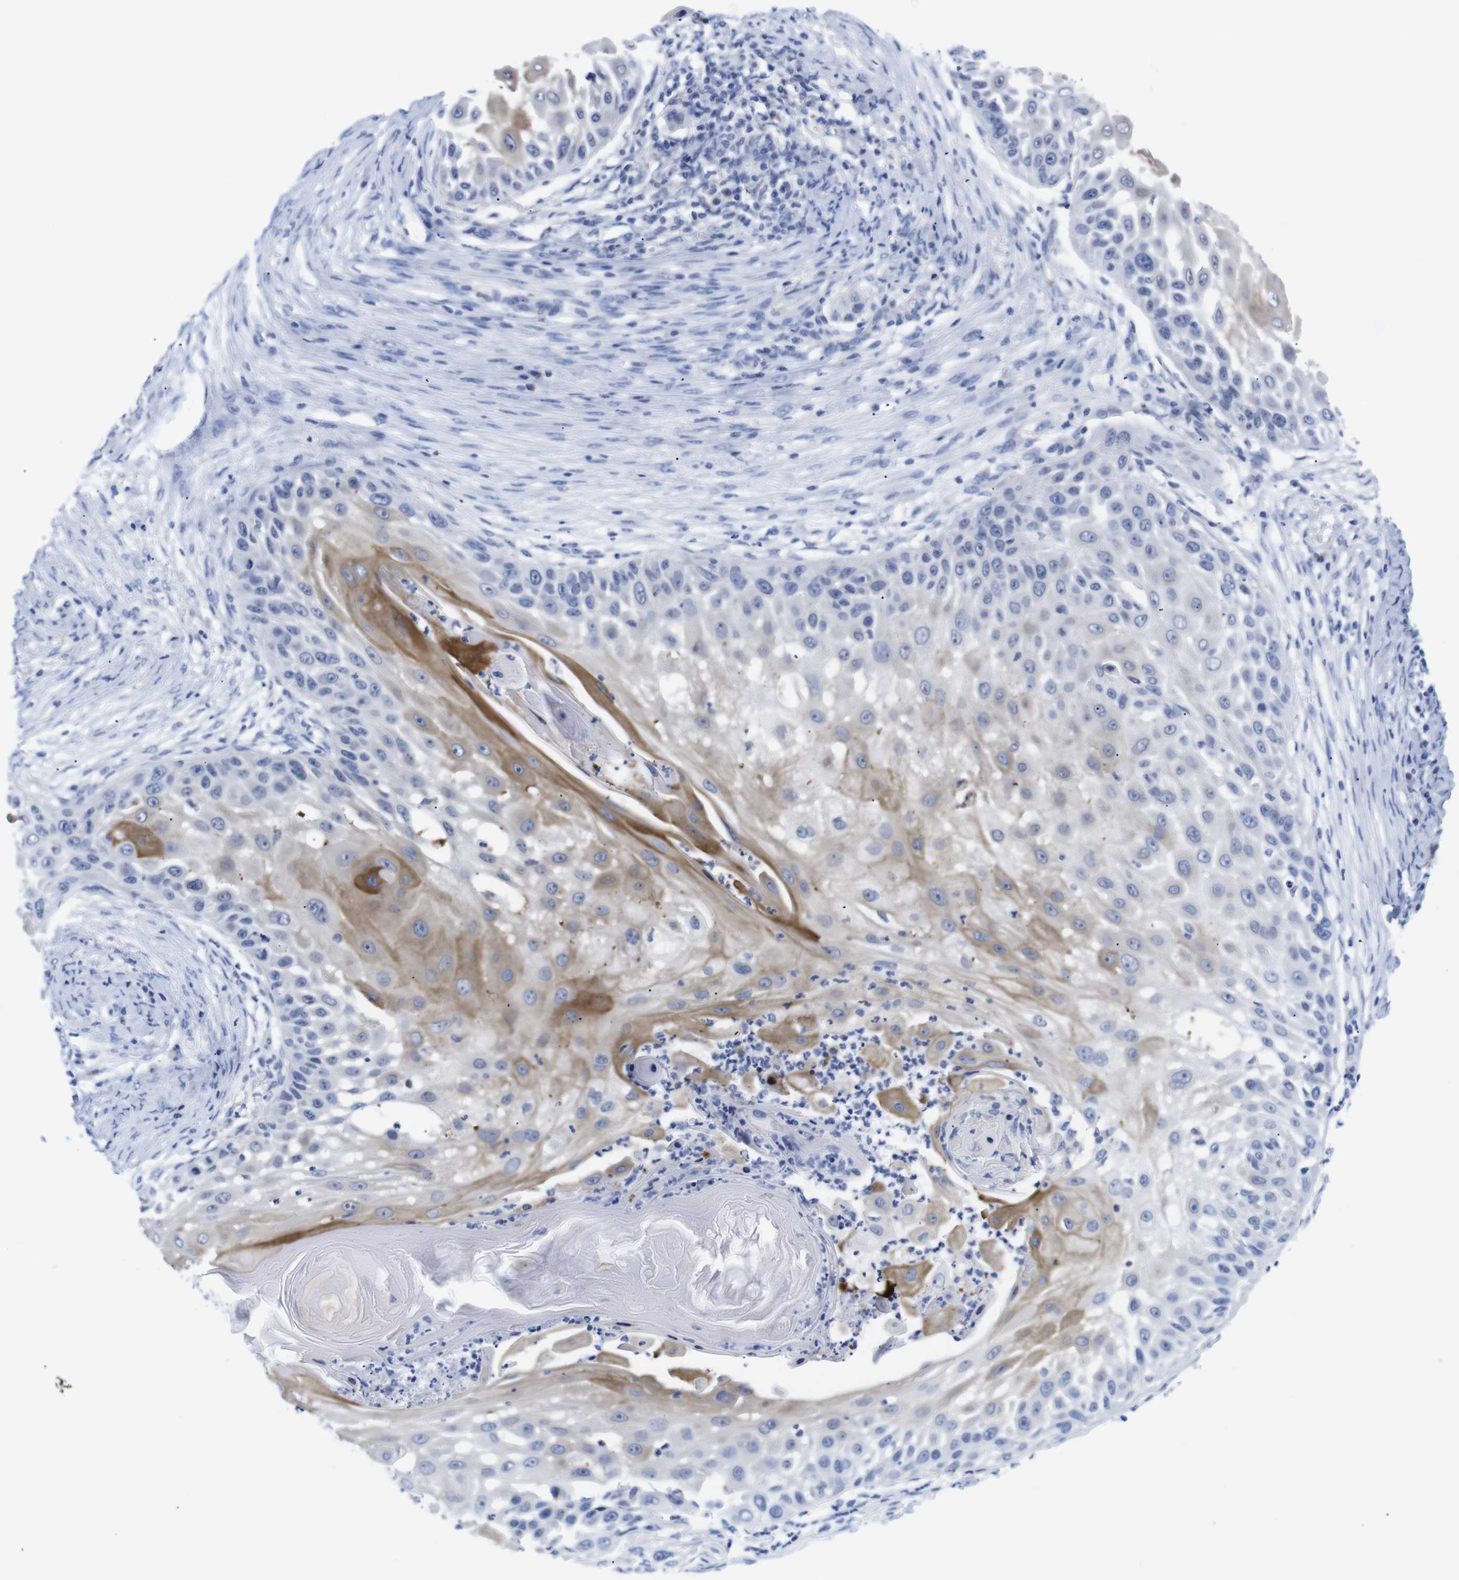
{"staining": {"intensity": "moderate", "quantity": "25%-75%", "location": "cytoplasmic/membranous"}, "tissue": "skin cancer", "cell_type": "Tumor cells", "image_type": "cancer", "snomed": [{"axis": "morphology", "description": "Squamous cell carcinoma, NOS"}, {"axis": "topography", "description": "Skin"}], "caption": "Moderate cytoplasmic/membranous staining for a protein is appreciated in approximately 25%-75% of tumor cells of skin squamous cell carcinoma using IHC.", "gene": "LRRC55", "patient": {"sex": "female", "age": 44}}